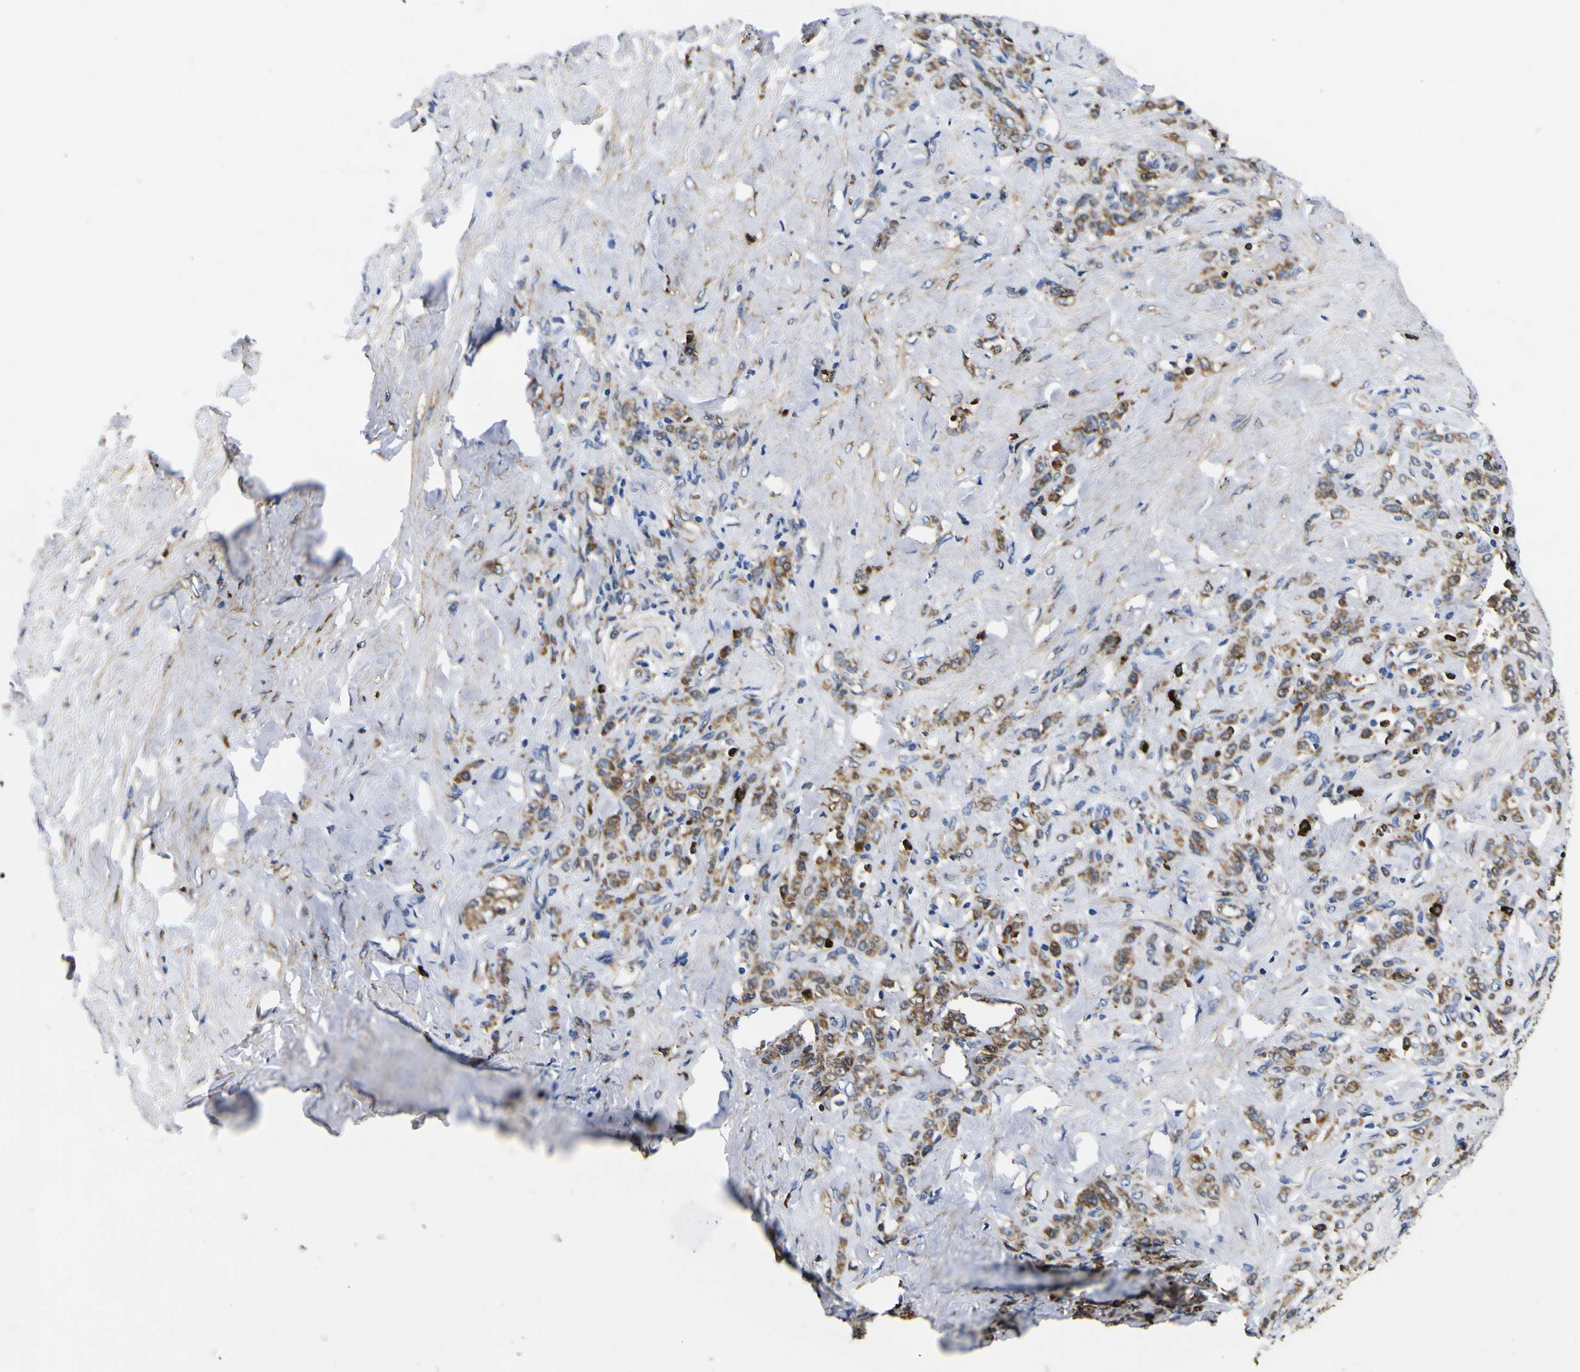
{"staining": {"intensity": "moderate", "quantity": ">75%", "location": "cytoplasmic/membranous"}, "tissue": "stomach cancer", "cell_type": "Tumor cells", "image_type": "cancer", "snomed": [{"axis": "morphology", "description": "Adenocarcinoma, NOS"}, {"axis": "topography", "description": "Stomach"}], "caption": "High-power microscopy captured an IHC photomicrograph of stomach cancer, revealing moderate cytoplasmic/membranous positivity in about >75% of tumor cells.", "gene": "SCD", "patient": {"sex": "male", "age": 82}}